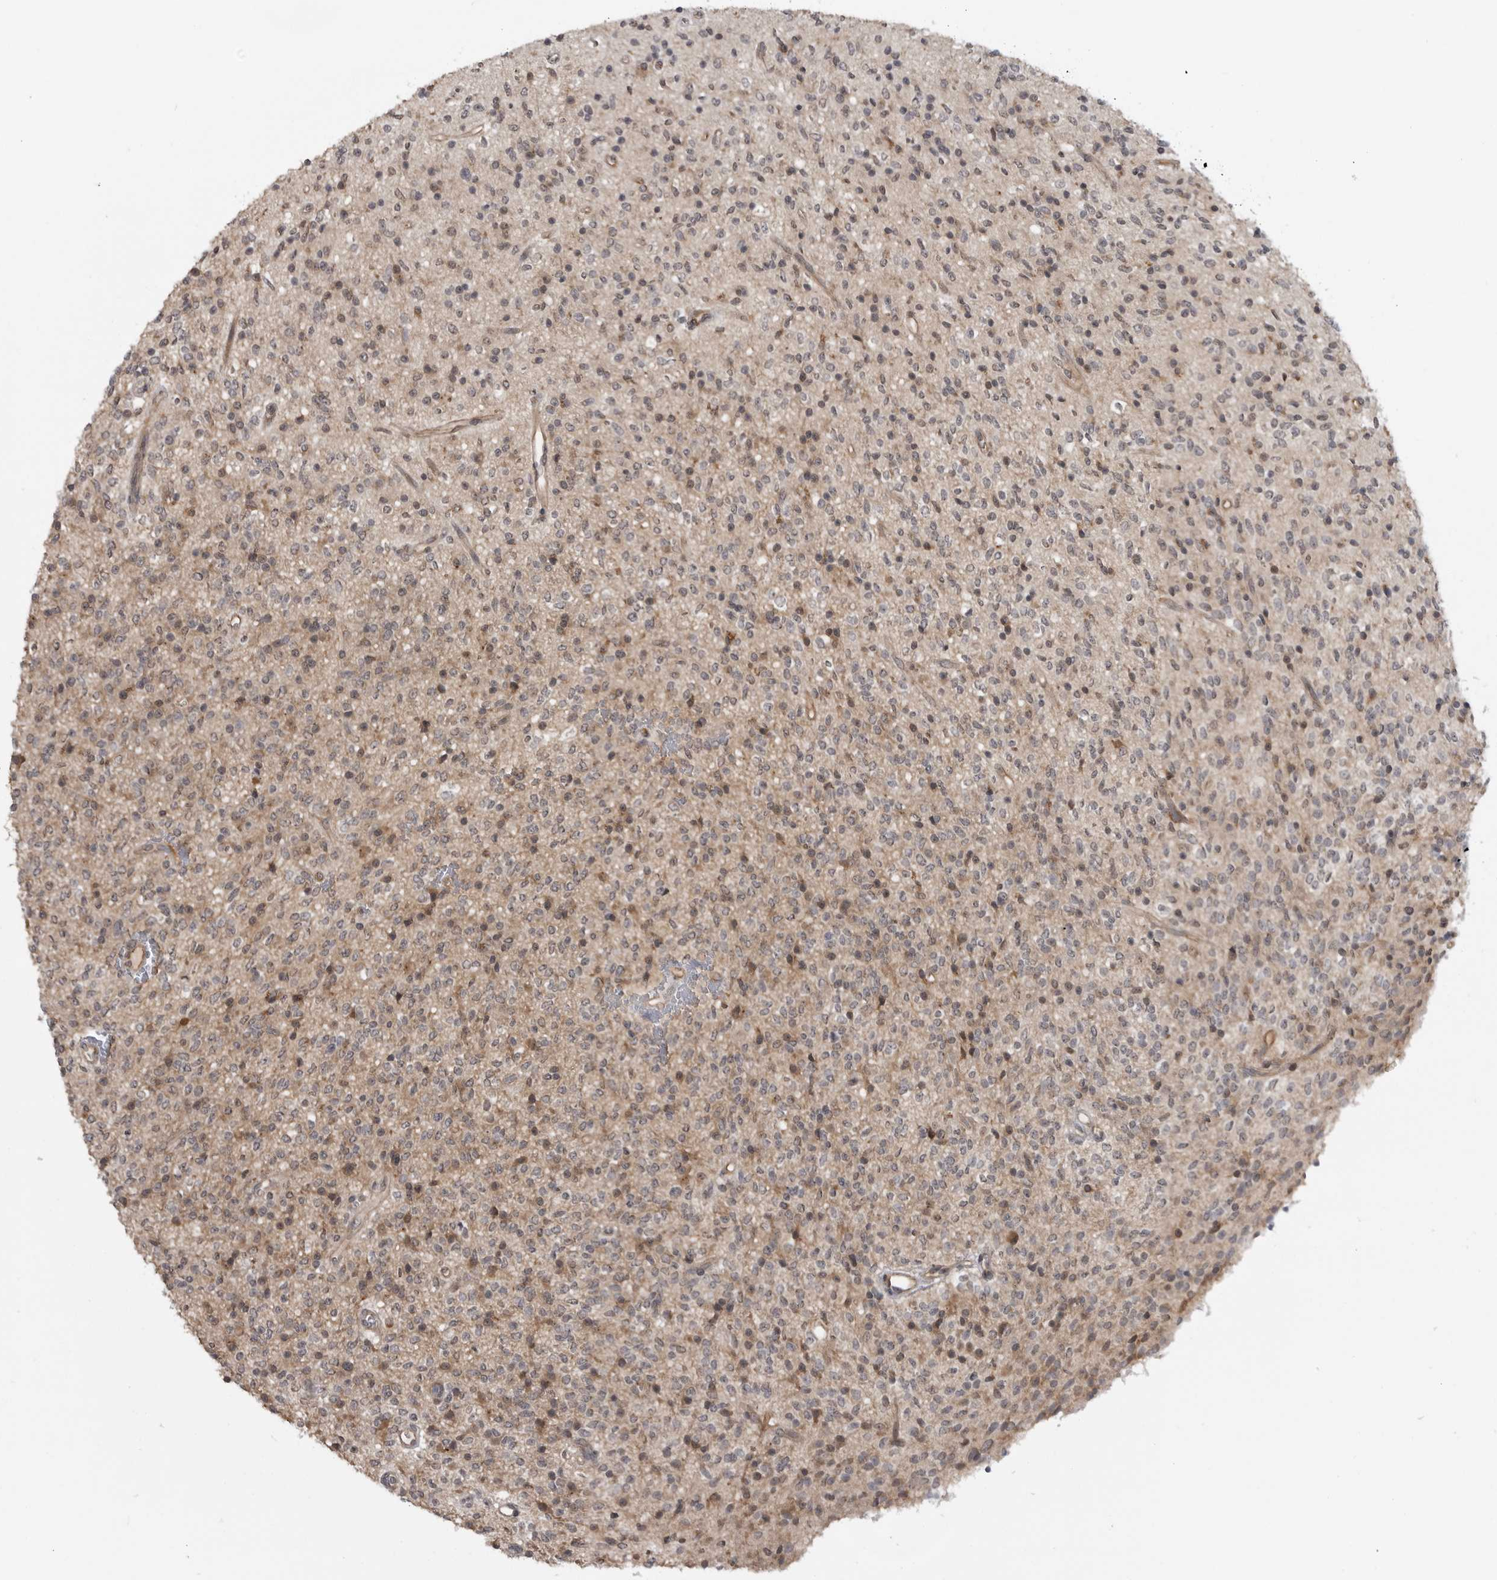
{"staining": {"intensity": "negative", "quantity": "none", "location": "none"}, "tissue": "glioma", "cell_type": "Tumor cells", "image_type": "cancer", "snomed": [{"axis": "morphology", "description": "Glioma, malignant, High grade"}, {"axis": "topography", "description": "Brain"}], "caption": "Immunohistochemistry (IHC) image of human glioma stained for a protein (brown), which exhibits no expression in tumor cells. The staining is performed using DAB (3,3'-diaminobenzidine) brown chromogen with nuclei counter-stained in using hematoxylin.", "gene": "FAAP100", "patient": {"sex": "male", "age": 34}}